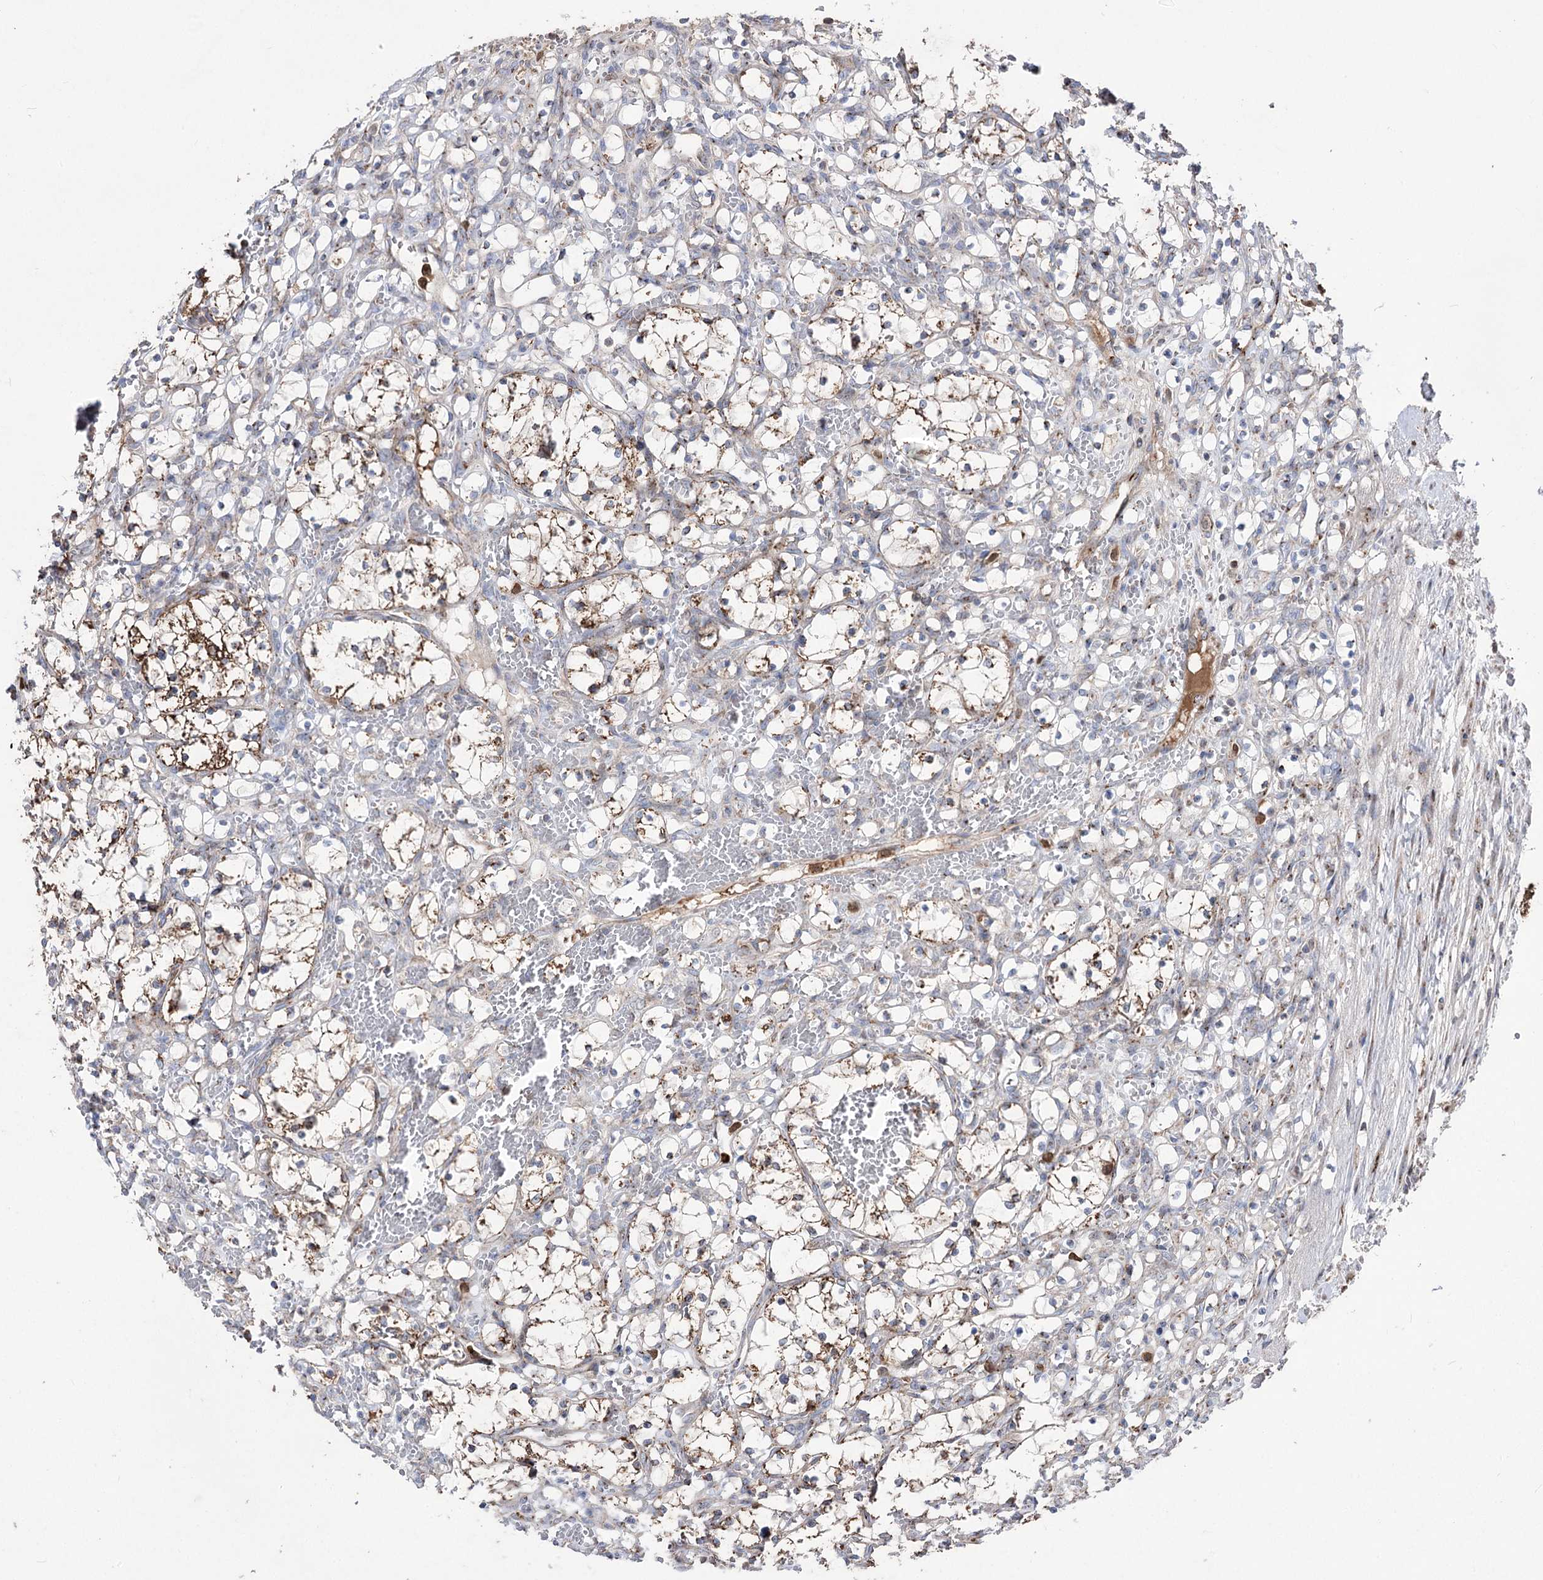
{"staining": {"intensity": "strong", "quantity": "<25%", "location": "cytoplasmic/membranous"}, "tissue": "renal cancer", "cell_type": "Tumor cells", "image_type": "cancer", "snomed": [{"axis": "morphology", "description": "Adenocarcinoma, NOS"}, {"axis": "topography", "description": "Kidney"}], "caption": "This is an image of IHC staining of adenocarcinoma (renal), which shows strong staining in the cytoplasmic/membranous of tumor cells.", "gene": "ARHGAP20", "patient": {"sex": "female", "age": 69}}